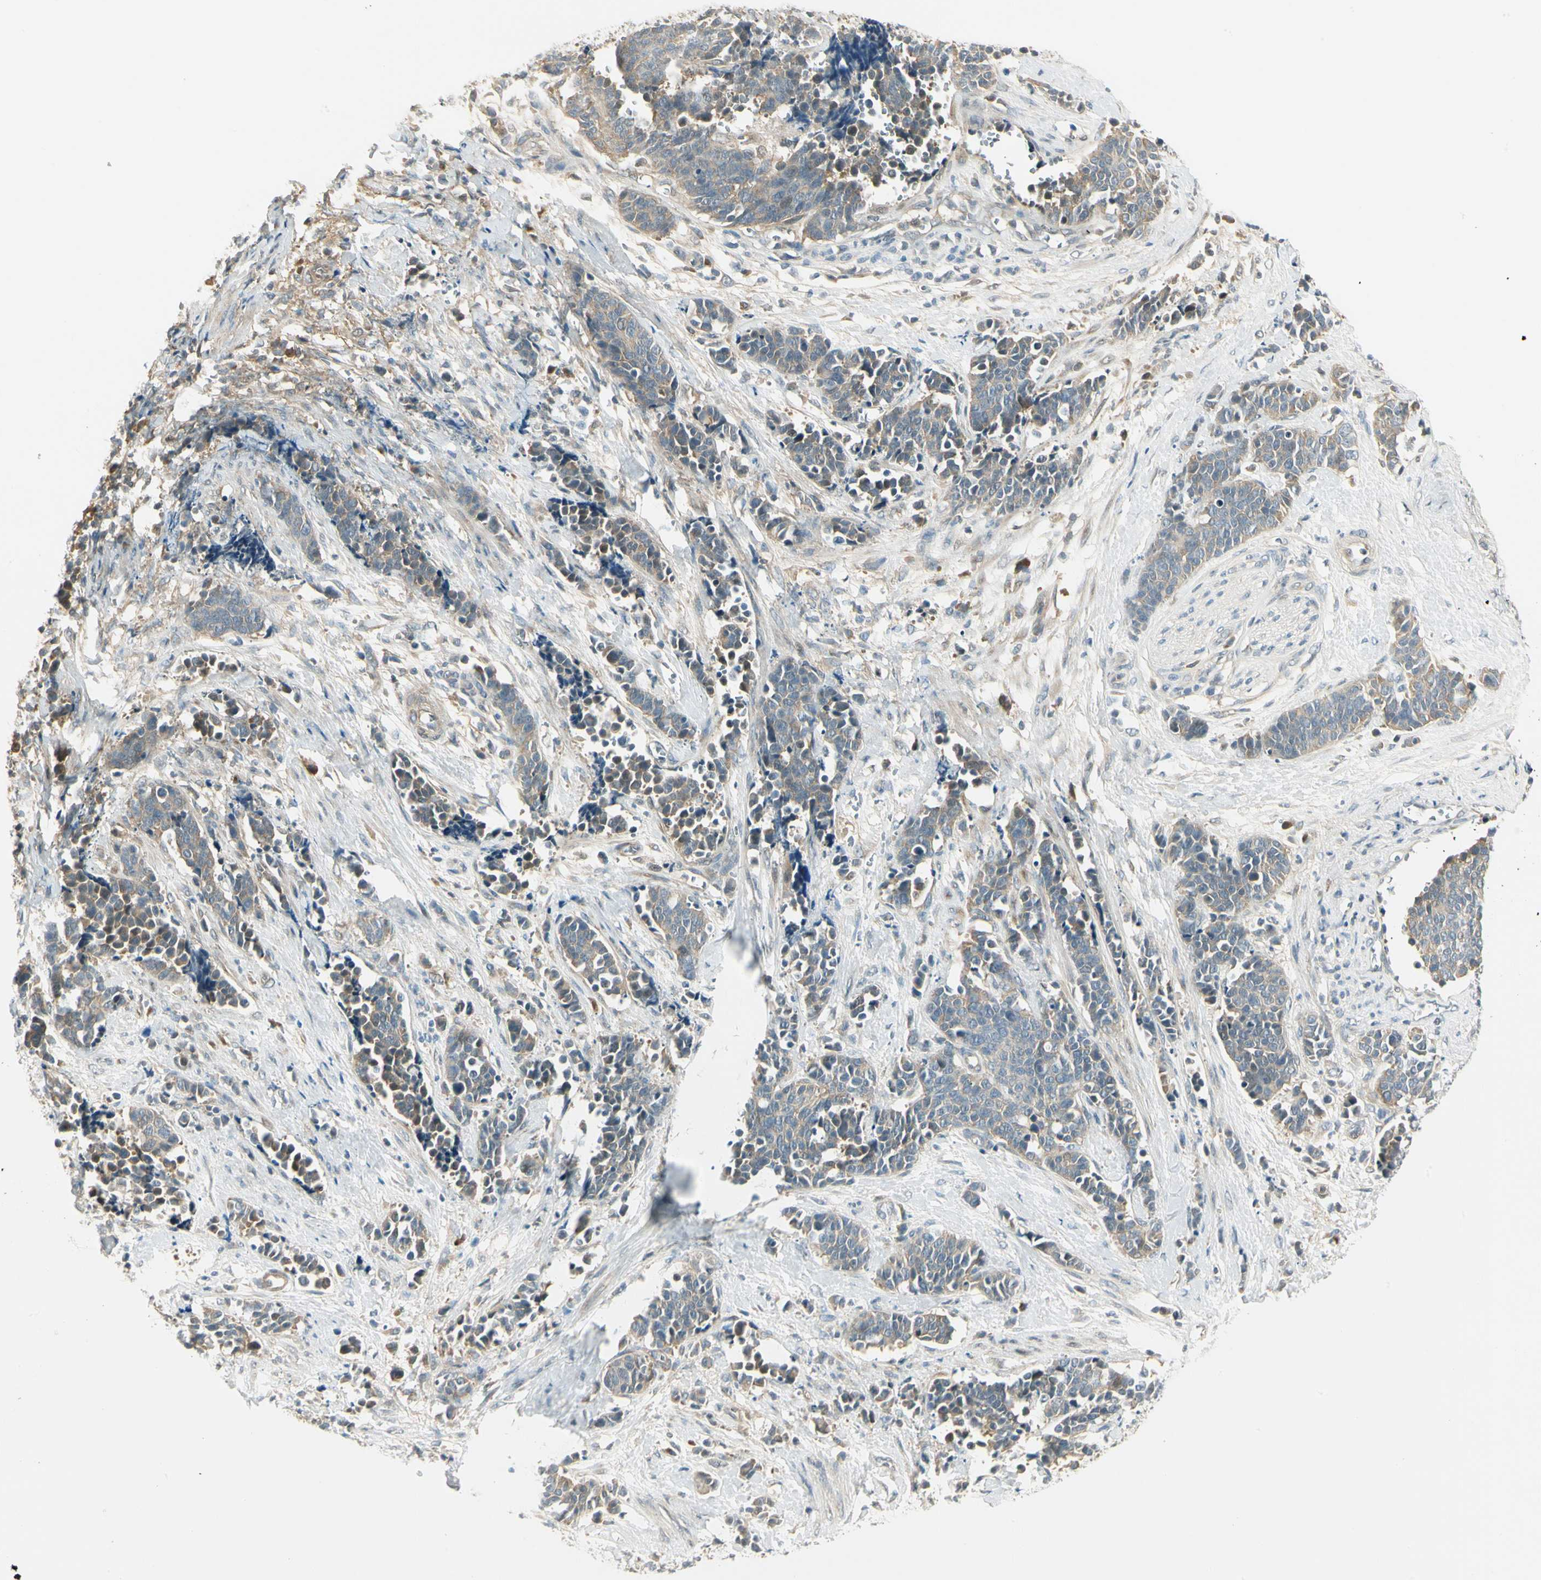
{"staining": {"intensity": "weak", "quantity": "25%-75%", "location": "cytoplasmic/membranous"}, "tissue": "cervical cancer", "cell_type": "Tumor cells", "image_type": "cancer", "snomed": [{"axis": "morphology", "description": "Squamous cell carcinoma, NOS"}, {"axis": "topography", "description": "Cervix"}], "caption": "Human cervical cancer (squamous cell carcinoma) stained with a brown dye demonstrates weak cytoplasmic/membranous positive staining in about 25%-75% of tumor cells.", "gene": "EPHB3", "patient": {"sex": "female", "age": 35}}